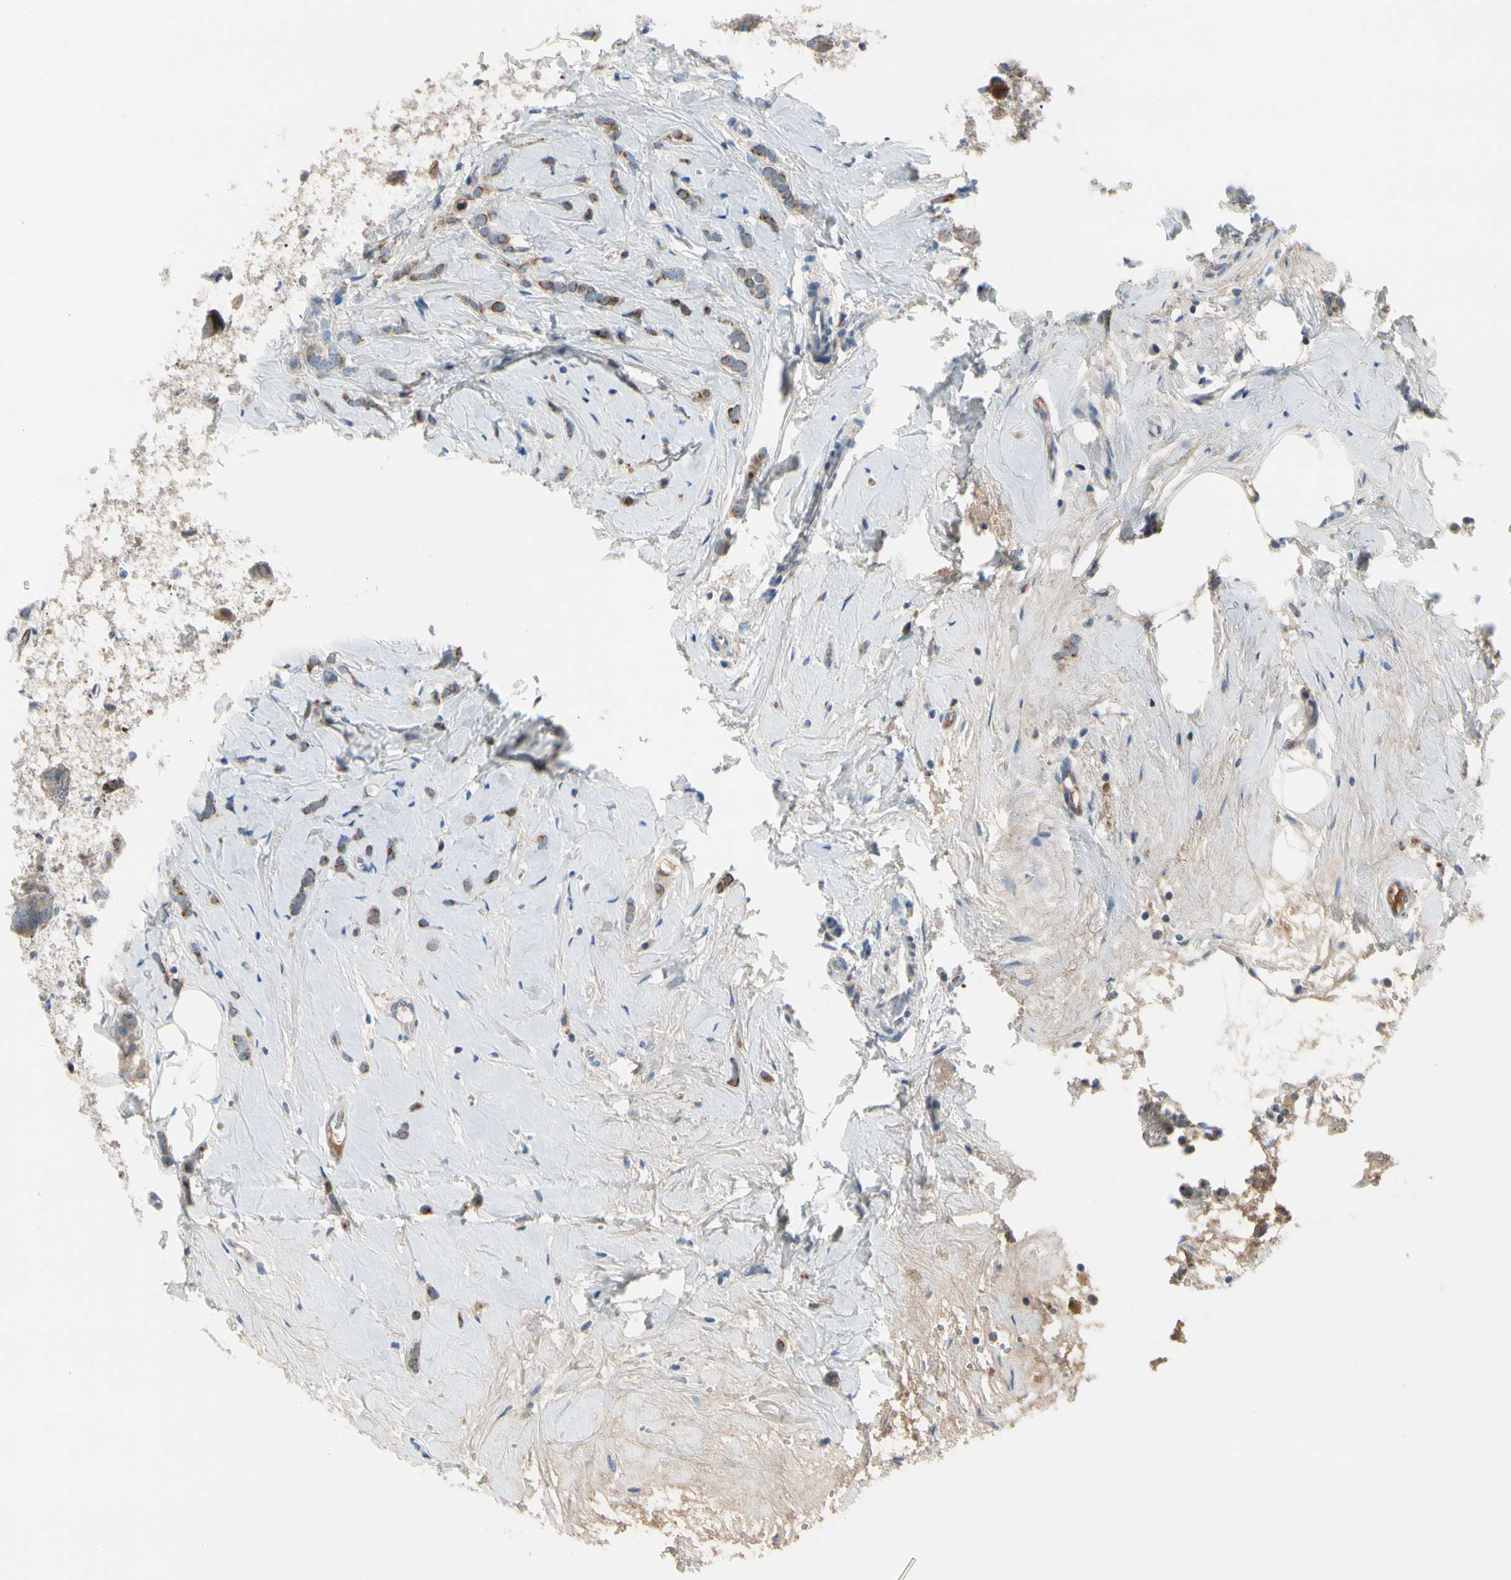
{"staining": {"intensity": "weak", "quantity": ">75%", "location": "cytoplasmic/membranous"}, "tissue": "breast cancer", "cell_type": "Tumor cells", "image_type": "cancer", "snomed": [{"axis": "morphology", "description": "Lobular carcinoma"}, {"axis": "topography", "description": "Breast"}], "caption": "Weak cytoplasmic/membranous expression is seen in approximately >75% of tumor cells in lobular carcinoma (breast). Immunohistochemistry (ihc) stains the protein in brown and the nuclei are stained blue.", "gene": "HJURP", "patient": {"sex": "female", "age": 60}}